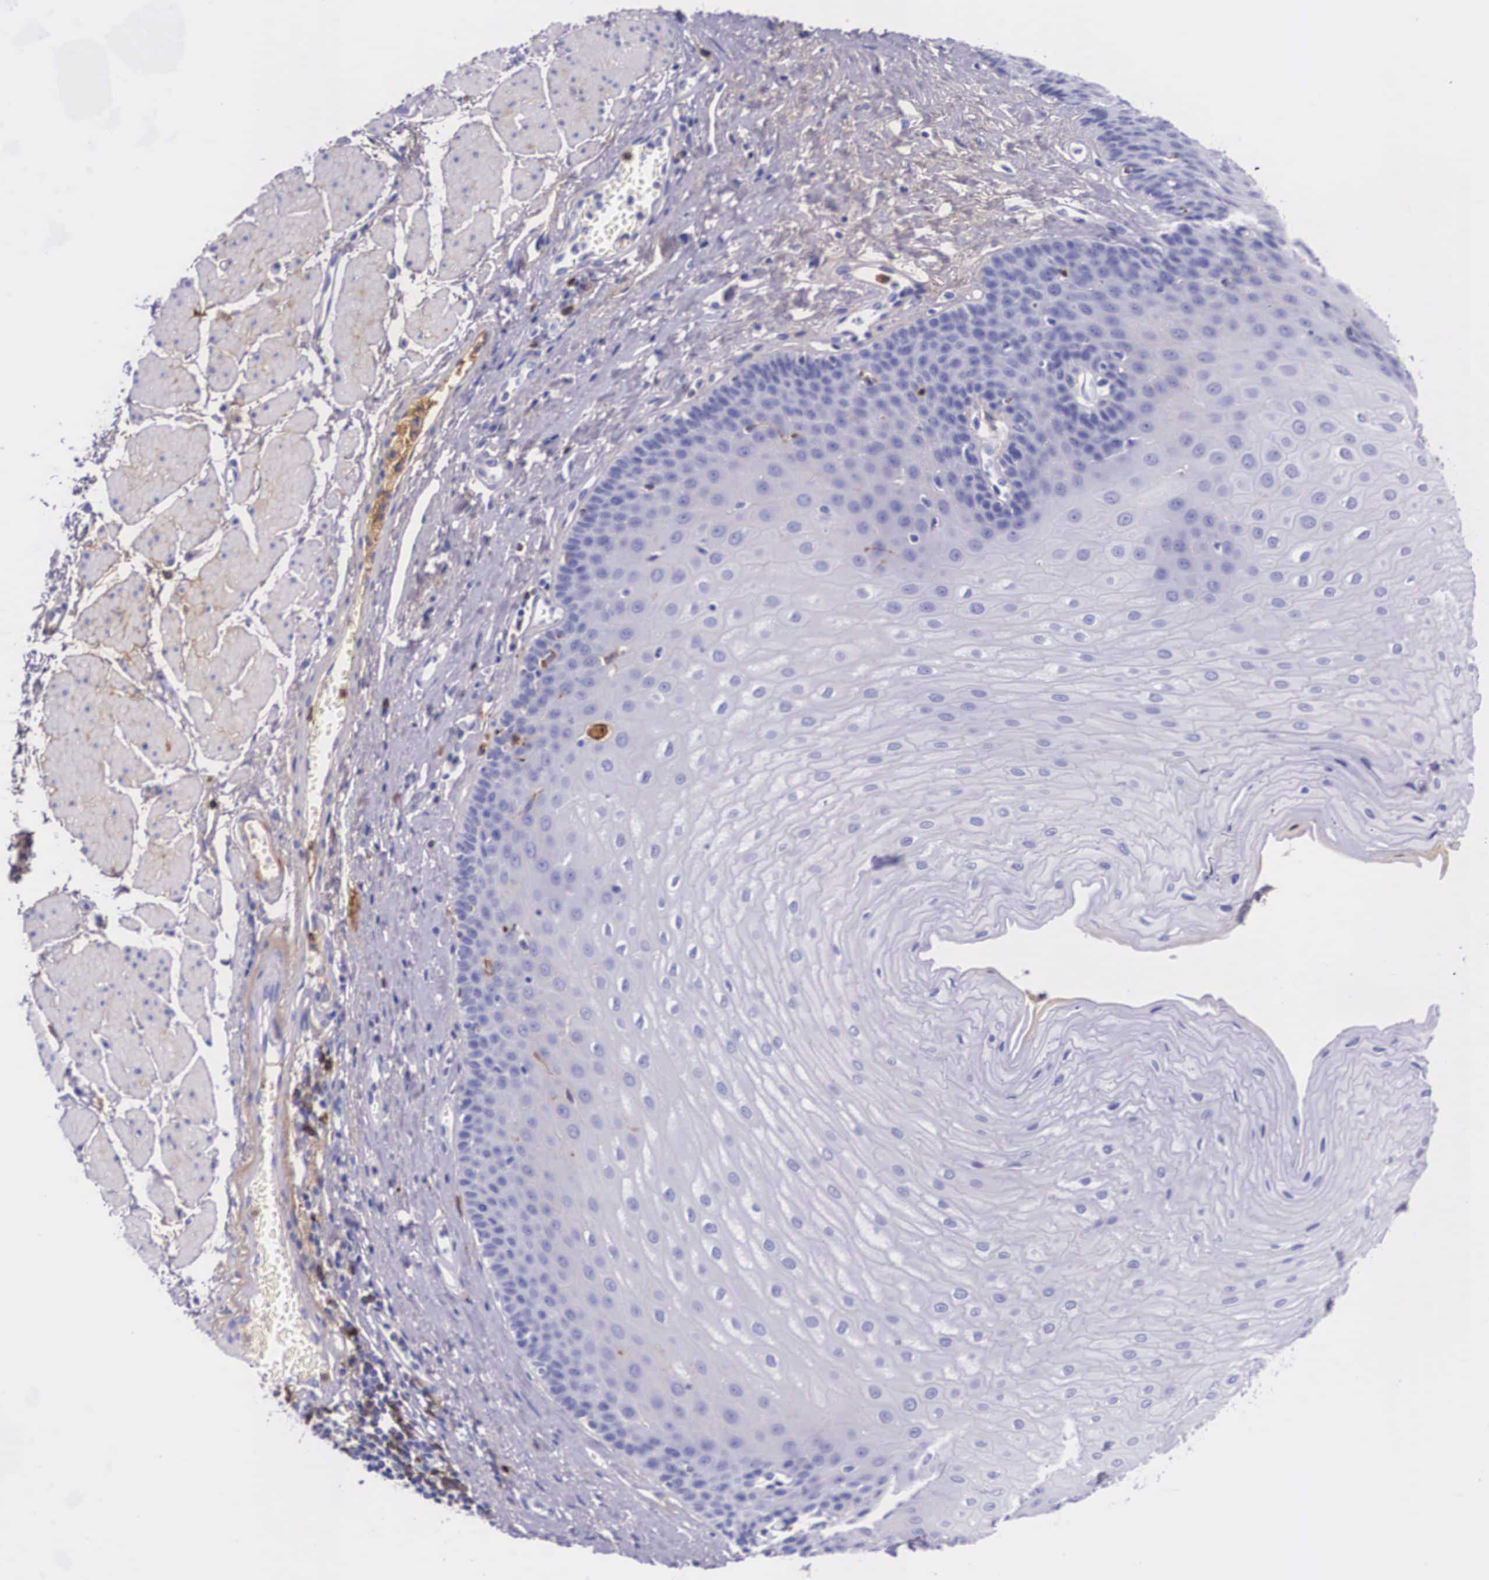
{"staining": {"intensity": "negative", "quantity": "none", "location": "none"}, "tissue": "esophagus", "cell_type": "Squamous epithelial cells", "image_type": "normal", "snomed": [{"axis": "morphology", "description": "Normal tissue, NOS"}, {"axis": "topography", "description": "Esophagus"}], "caption": "High power microscopy photomicrograph of an IHC photomicrograph of unremarkable esophagus, revealing no significant staining in squamous epithelial cells.", "gene": "PLG", "patient": {"sex": "male", "age": 65}}